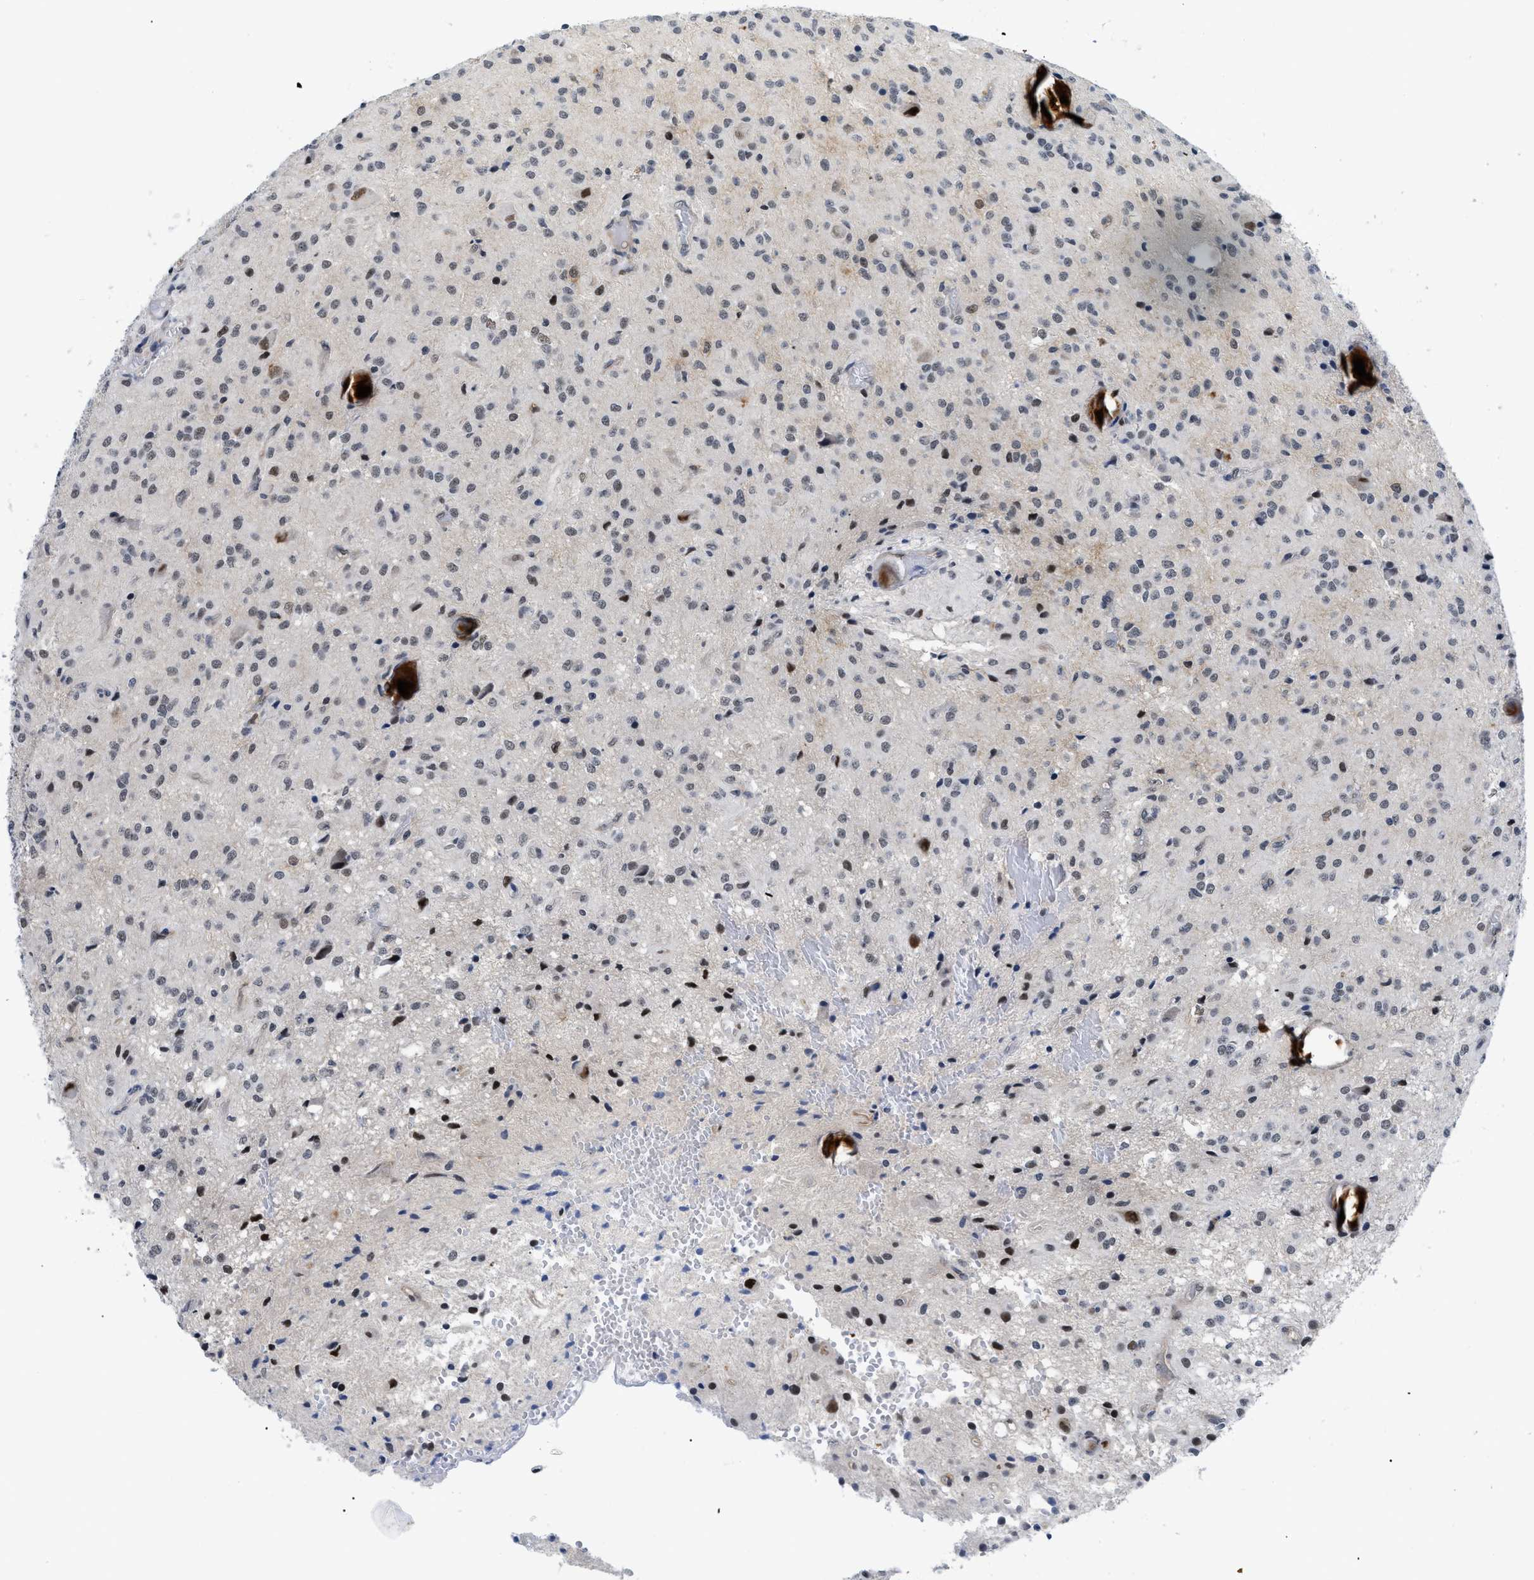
{"staining": {"intensity": "moderate", "quantity": "25%-75%", "location": "nuclear"}, "tissue": "glioma", "cell_type": "Tumor cells", "image_type": "cancer", "snomed": [{"axis": "morphology", "description": "Glioma, malignant, High grade"}, {"axis": "topography", "description": "Brain"}], "caption": "Human glioma stained with a brown dye reveals moderate nuclear positive expression in approximately 25%-75% of tumor cells.", "gene": "SLC29A2", "patient": {"sex": "female", "age": 59}}